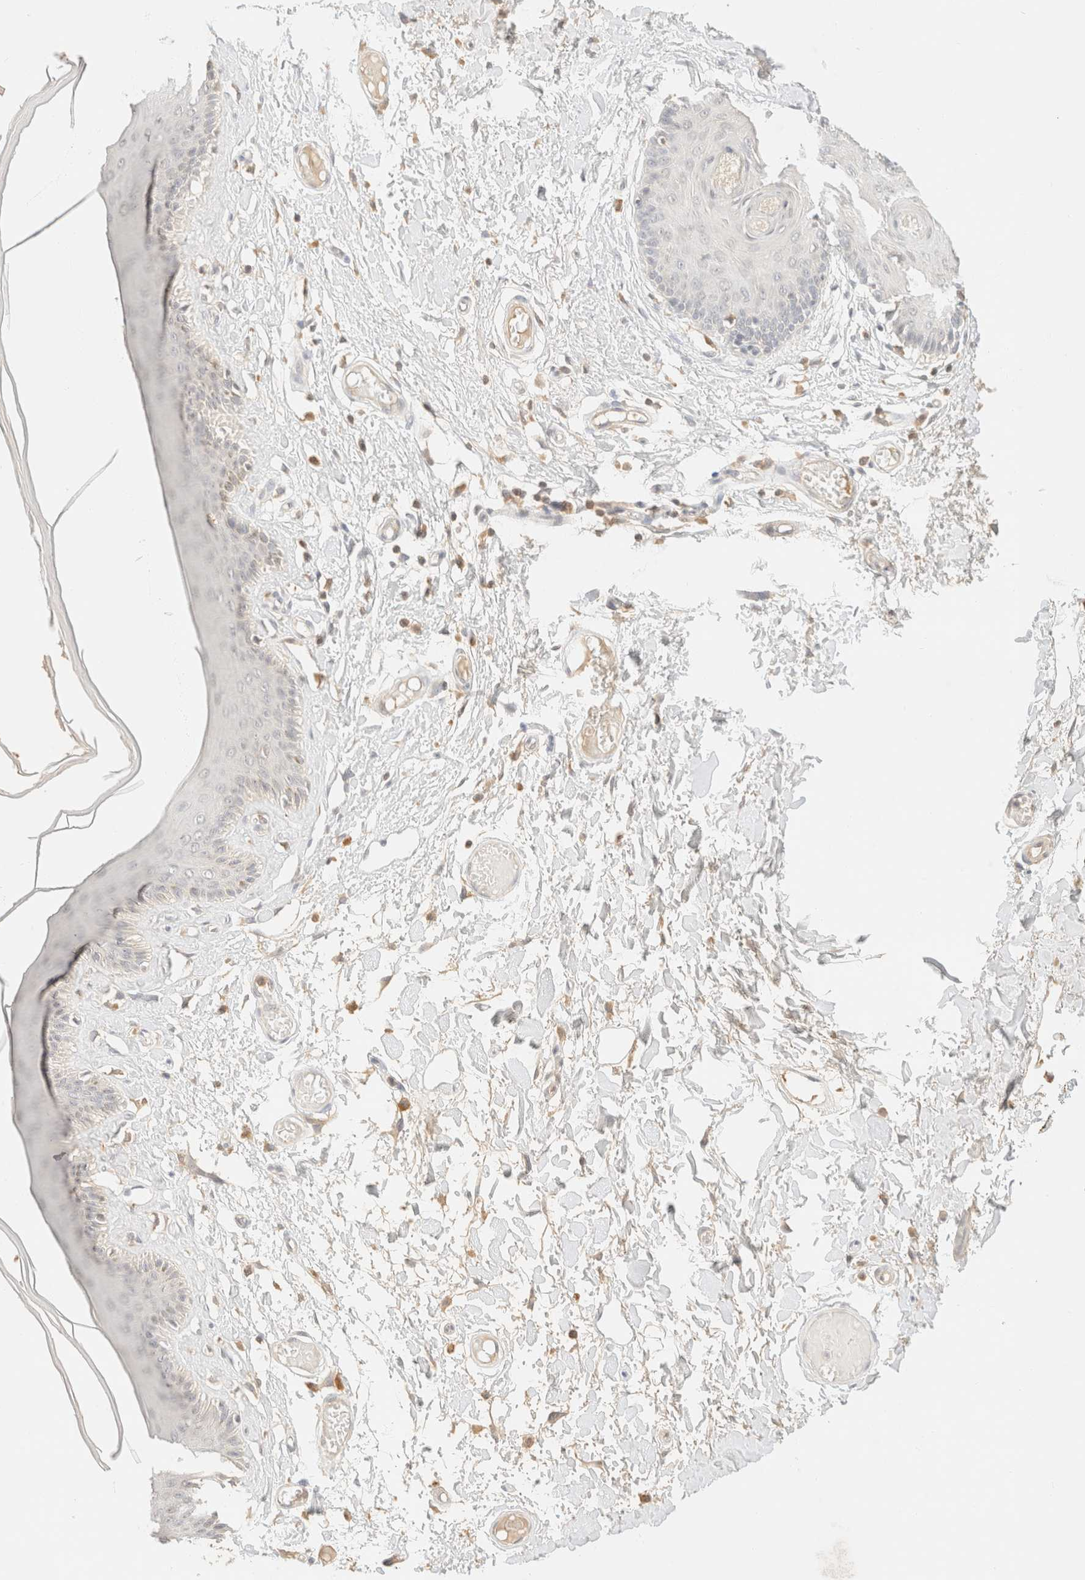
{"staining": {"intensity": "moderate", "quantity": "<25%", "location": "cytoplasmic/membranous"}, "tissue": "skin", "cell_type": "Epidermal cells", "image_type": "normal", "snomed": [{"axis": "morphology", "description": "Normal tissue, NOS"}, {"axis": "topography", "description": "Vulva"}], "caption": "An immunohistochemistry micrograph of normal tissue is shown. Protein staining in brown highlights moderate cytoplasmic/membranous positivity in skin within epidermal cells. (Brightfield microscopy of DAB IHC at high magnification).", "gene": "TIMD4", "patient": {"sex": "female", "age": 73}}